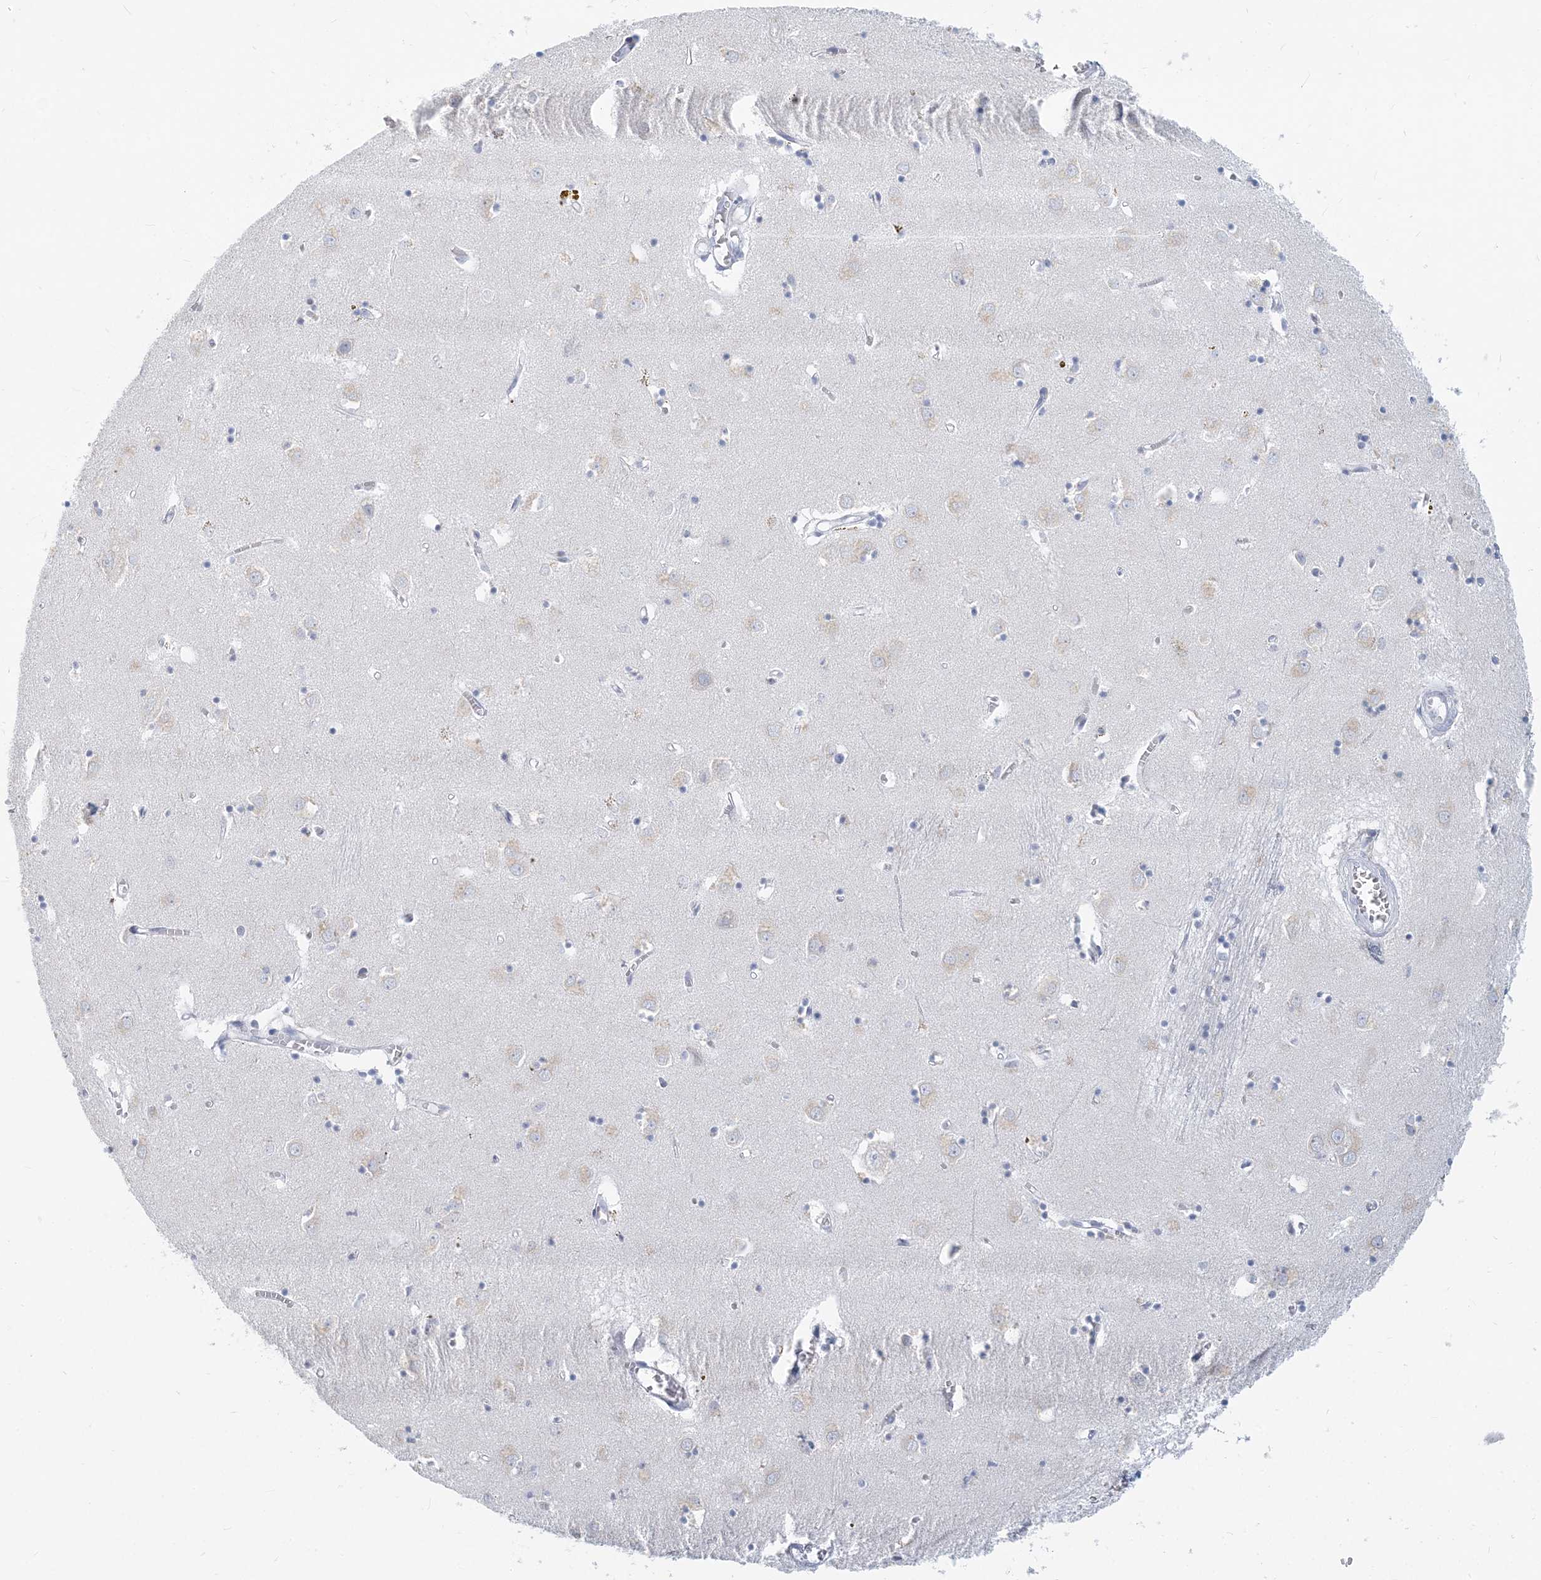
{"staining": {"intensity": "negative", "quantity": "none", "location": "none"}, "tissue": "caudate", "cell_type": "Glial cells", "image_type": "normal", "snomed": [{"axis": "morphology", "description": "Normal tissue, NOS"}, {"axis": "topography", "description": "Lateral ventricle wall"}], "caption": "Histopathology image shows no protein positivity in glial cells of normal caudate. (DAB (3,3'-diaminobenzidine) immunohistochemistry (IHC), high magnification).", "gene": "CSN1S1", "patient": {"sex": "male", "age": 70}}